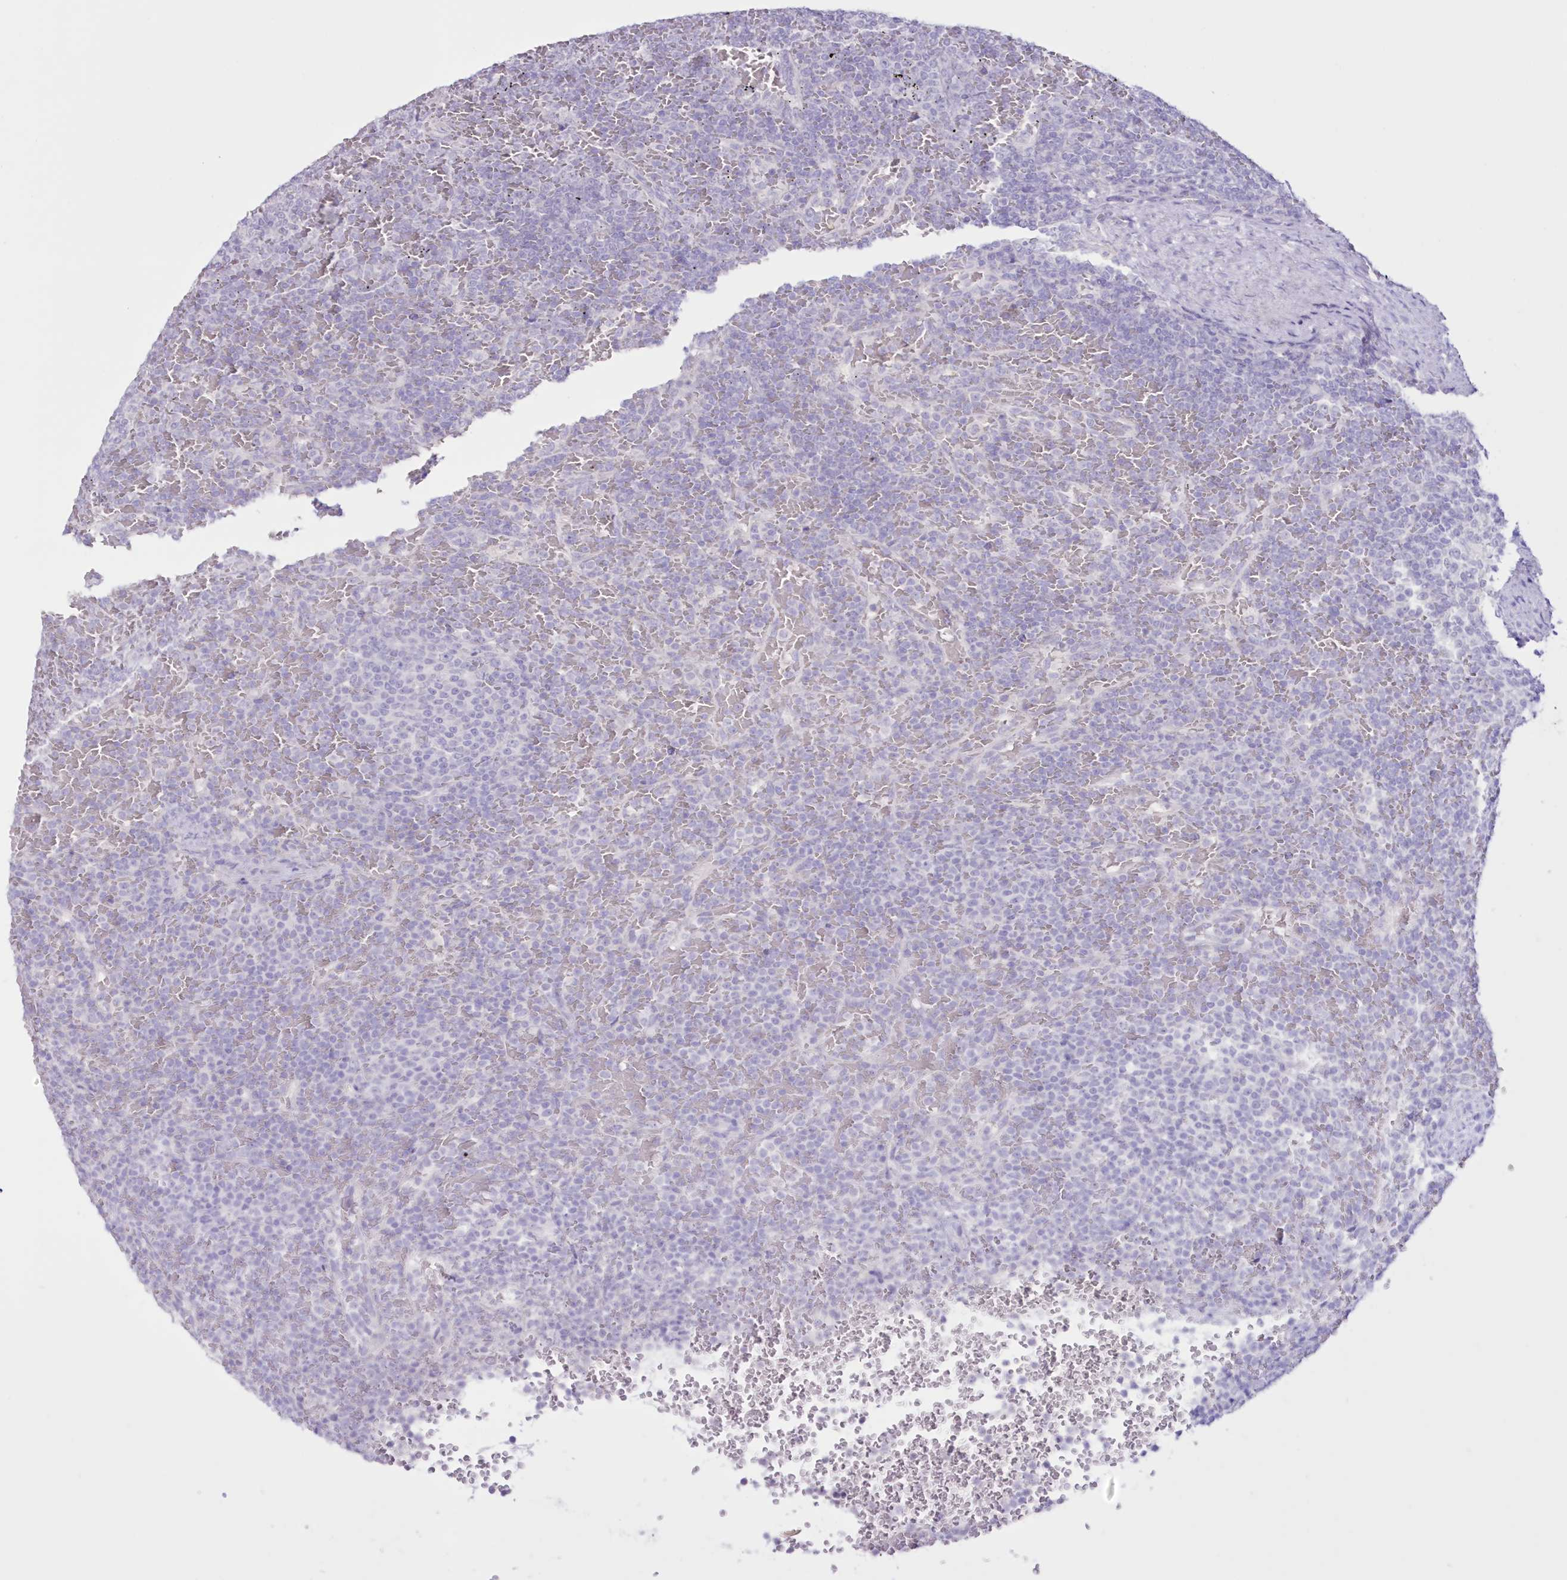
{"staining": {"intensity": "negative", "quantity": "none", "location": "none"}, "tissue": "lymphoma", "cell_type": "Tumor cells", "image_type": "cancer", "snomed": [{"axis": "morphology", "description": "Malignant lymphoma, non-Hodgkin's type, Low grade"}, {"axis": "topography", "description": "Spleen"}], "caption": "The immunohistochemistry image has no significant expression in tumor cells of low-grade malignant lymphoma, non-Hodgkin's type tissue.", "gene": "CYP3A4", "patient": {"sex": "female", "age": 77}}